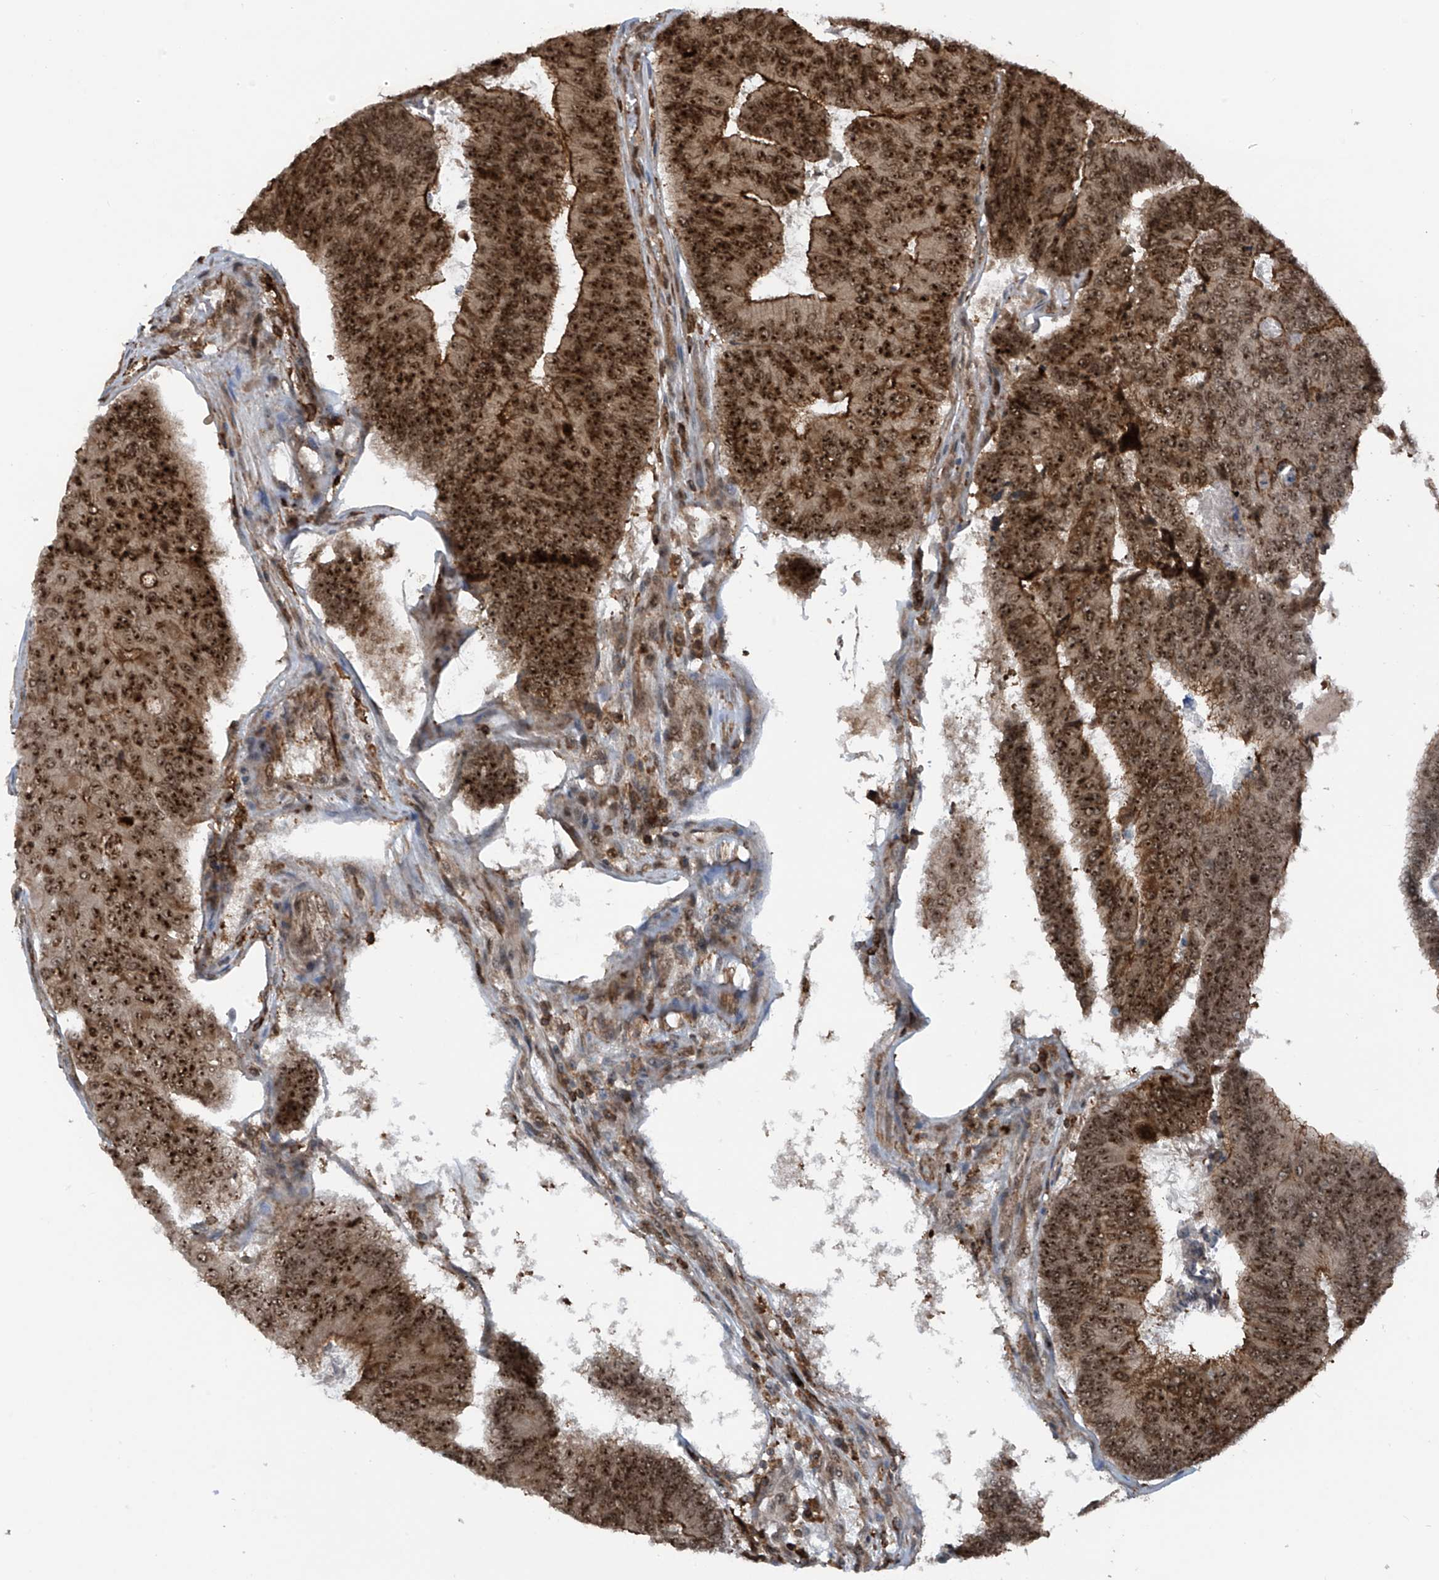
{"staining": {"intensity": "strong", "quantity": ">75%", "location": "cytoplasmic/membranous,nuclear"}, "tissue": "colorectal cancer", "cell_type": "Tumor cells", "image_type": "cancer", "snomed": [{"axis": "morphology", "description": "Adenocarcinoma, NOS"}, {"axis": "topography", "description": "Colon"}], "caption": "This is an image of IHC staining of colorectal cancer, which shows strong staining in the cytoplasmic/membranous and nuclear of tumor cells.", "gene": "REPIN1", "patient": {"sex": "female", "age": 67}}